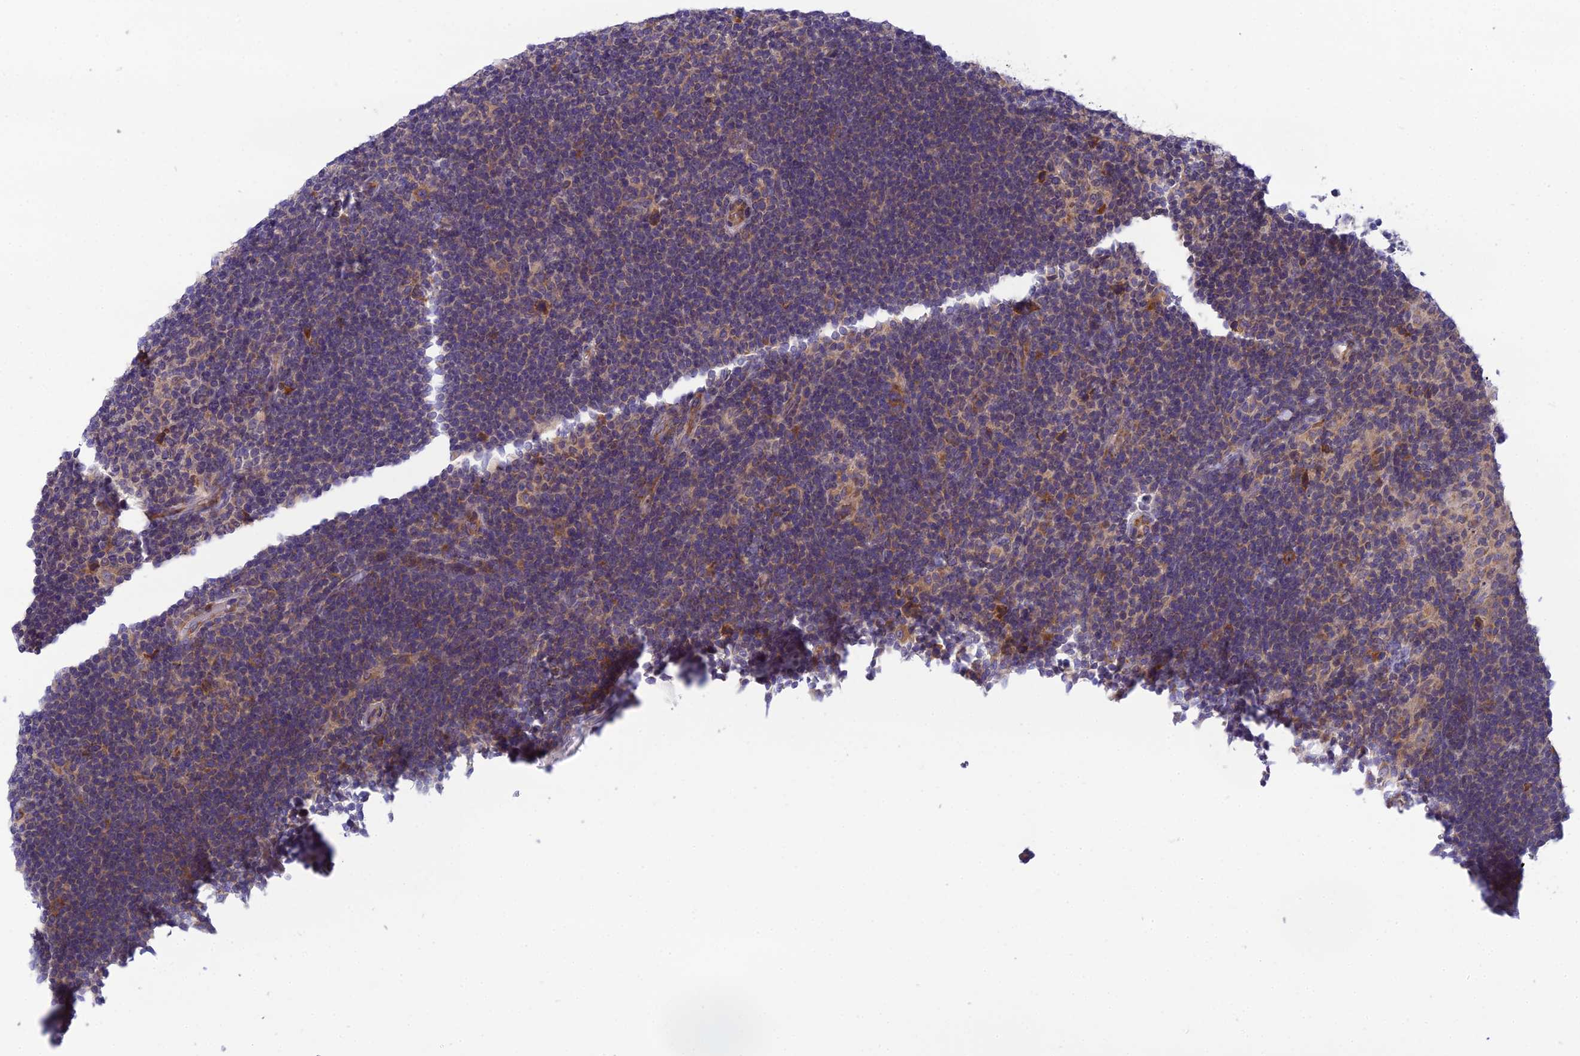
{"staining": {"intensity": "moderate", "quantity": "25%-75%", "location": "cytoplasmic/membranous"}, "tissue": "lymphoma", "cell_type": "Tumor cells", "image_type": "cancer", "snomed": [{"axis": "morphology", "description": "Hodgkin's disease, NOS"}, {"axis": "topography", "description": "Lymph node"}], "caption": "Moderate cytoplasmic/membranous positivity is present in about 25%-75% of tumor cells in Hodgkin's disease. The staining was performed using DAB (3,3'-diaminobenzidine) to visualize the protein expression in brown, while the nuclei were stained in blue with hematoxylin (Magnification: 20x).", "gene": "CLCN7", "patient": {"sex": "female", "age": 57}}